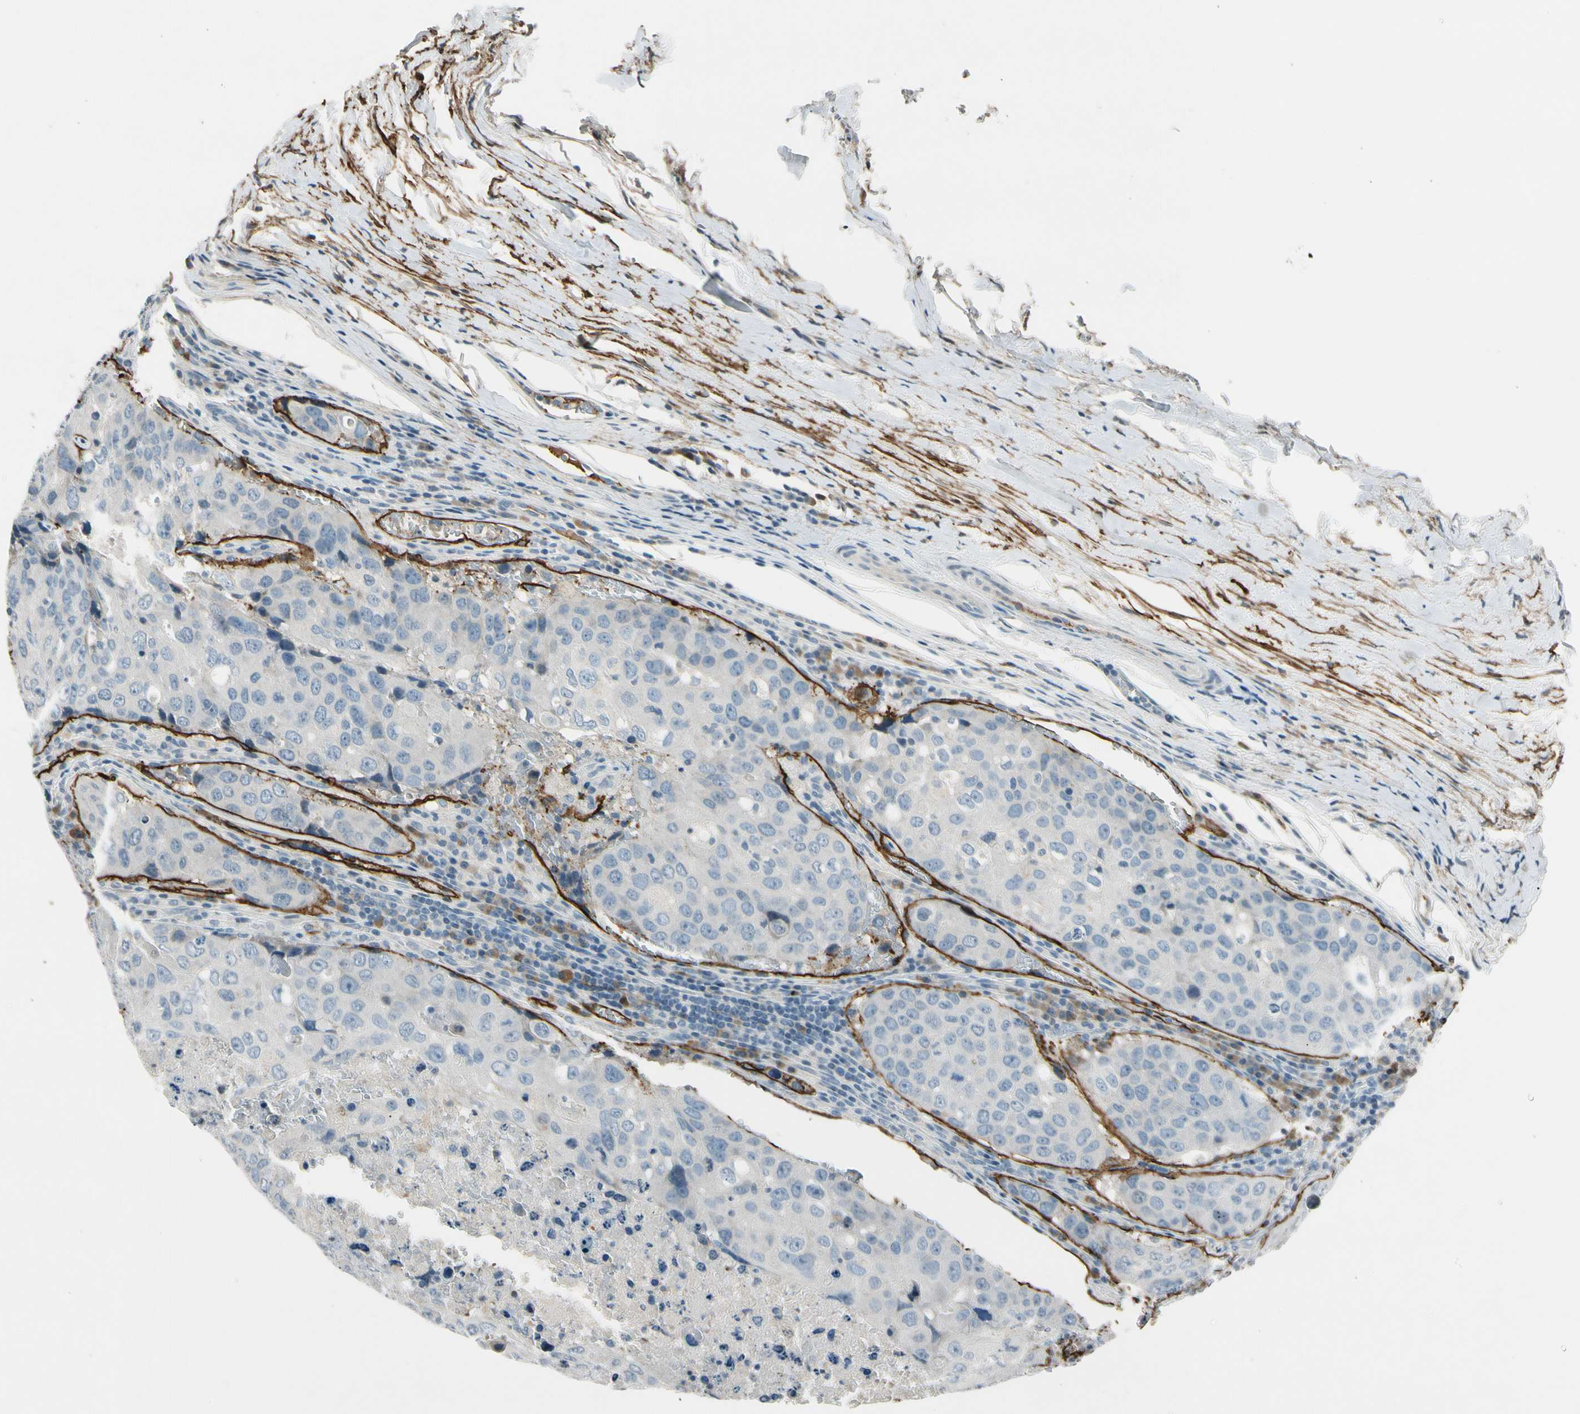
{"staining": {"intensity": "negative", "quantity": "none", "location": "none"}, "tissue": "urothelial cancer", "cell_type": "Tumor cells", "image_type": "cancer", "snomed": [{"axis": "morphology", "description": "Urothelial carcinoma, High grade"}, {"axis": "topography", "description": "Lymph node"}, {"axis": "topography", "description": "Urinary bladder"}], "caption": "High-grade urothelial carcinoma was stained to show a protein in brown. There is no significant expression in tumor cells.", "gene": "PDPN", "patient": {"sex": "male", "age": 51}}